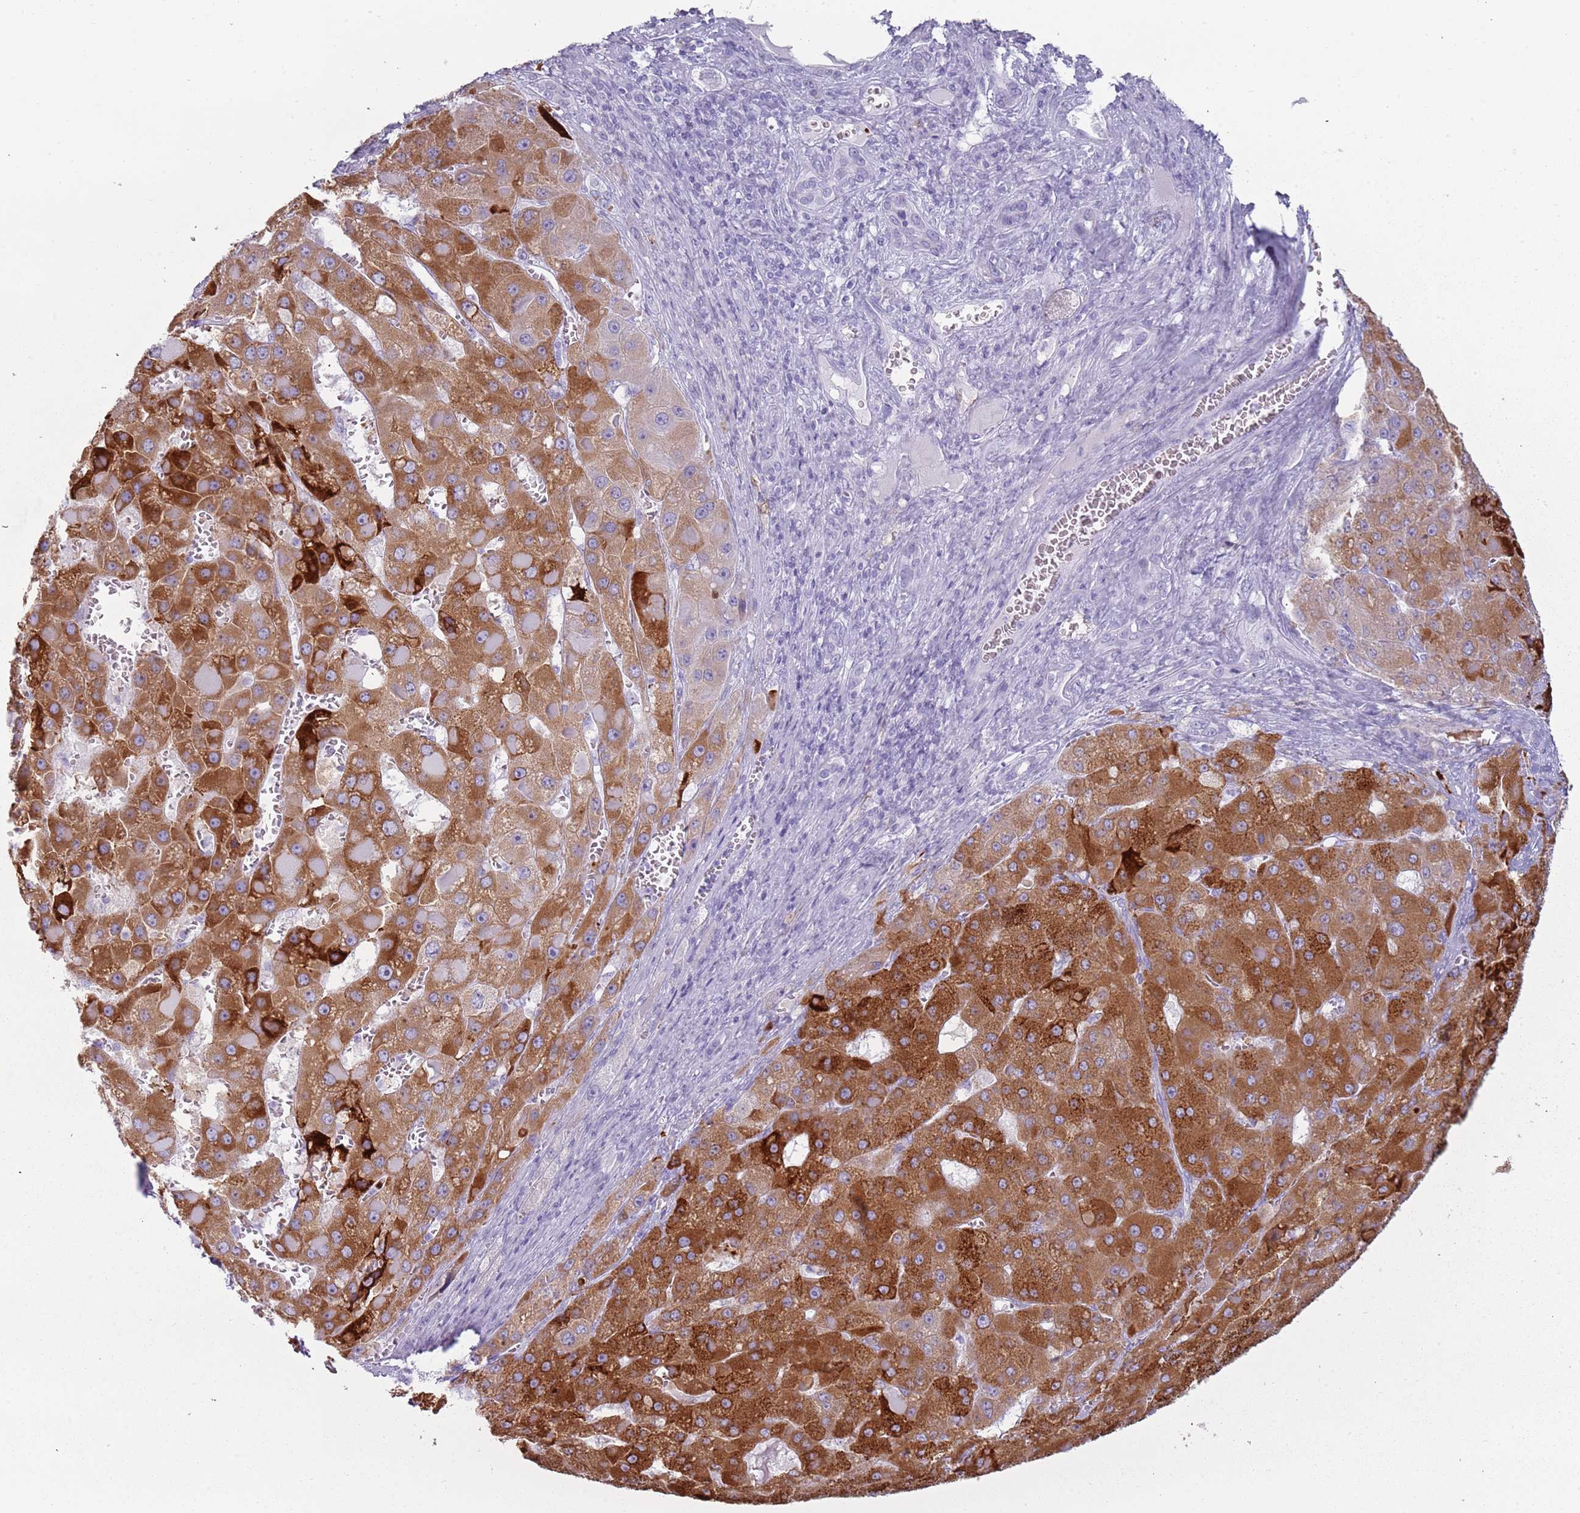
{"staining": {"intensity": "strong", "quantity": "25%-75%", "location": "cytoplasmic/membranous"}, "tissue": "liver cancer", "cell_type": "Tumor cells", "image_type": "cancer", "snomed": [{"axis": "morphology", "description": "Carcinoma, Hepatocellular, NOS"}, {"axis": "topography", "description": "Liver"}], "caption": "Tumor cells display high levels of strong cytoplasmic/membranous staining in approximately 25%-75% of cells in liver cancer.", "gene": "COLEC12", "patient": {"sex": "female", "age": 73}}